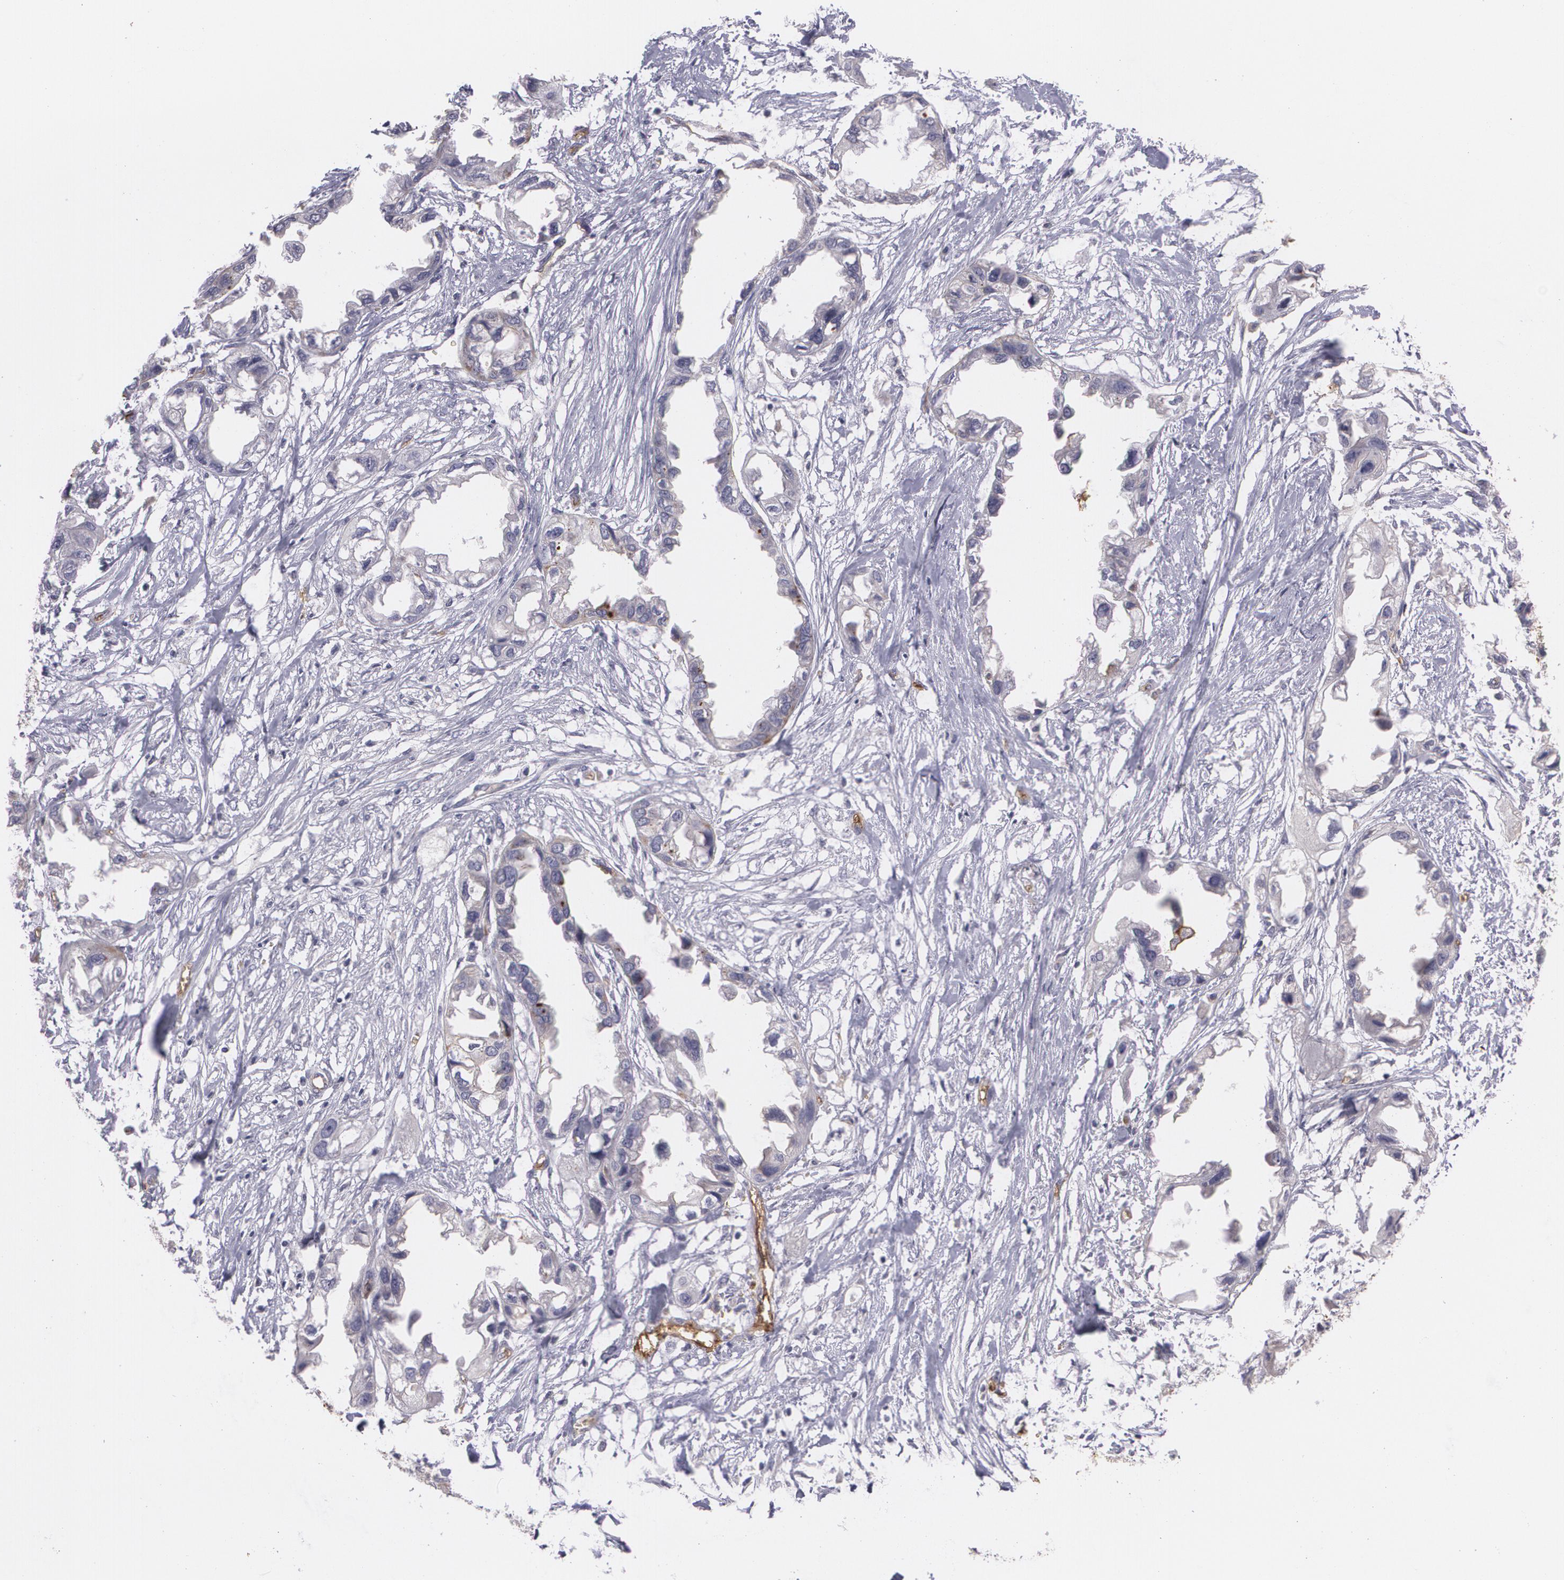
{"staining": {"intensity": "negative", "quantity": "none", "location": "none"}, "tissue": "endometrial cancer", "cell_type": "Tumor cells", "image_type": "cancer", "snomed": [{"axis": "morphology", "description": "Adenocarcinoma, NOS"}, {"axis": "topography", "description": "Endometrium"}], "caption": "An immunohistochemistry (IHC) micrograph of endometrial adenocarcinoma is shown. There is no staining in tumor cells of endometrial adenocarcinoma.", "gene": "ACE", "patient": {"sex": "female", "age": 67}}